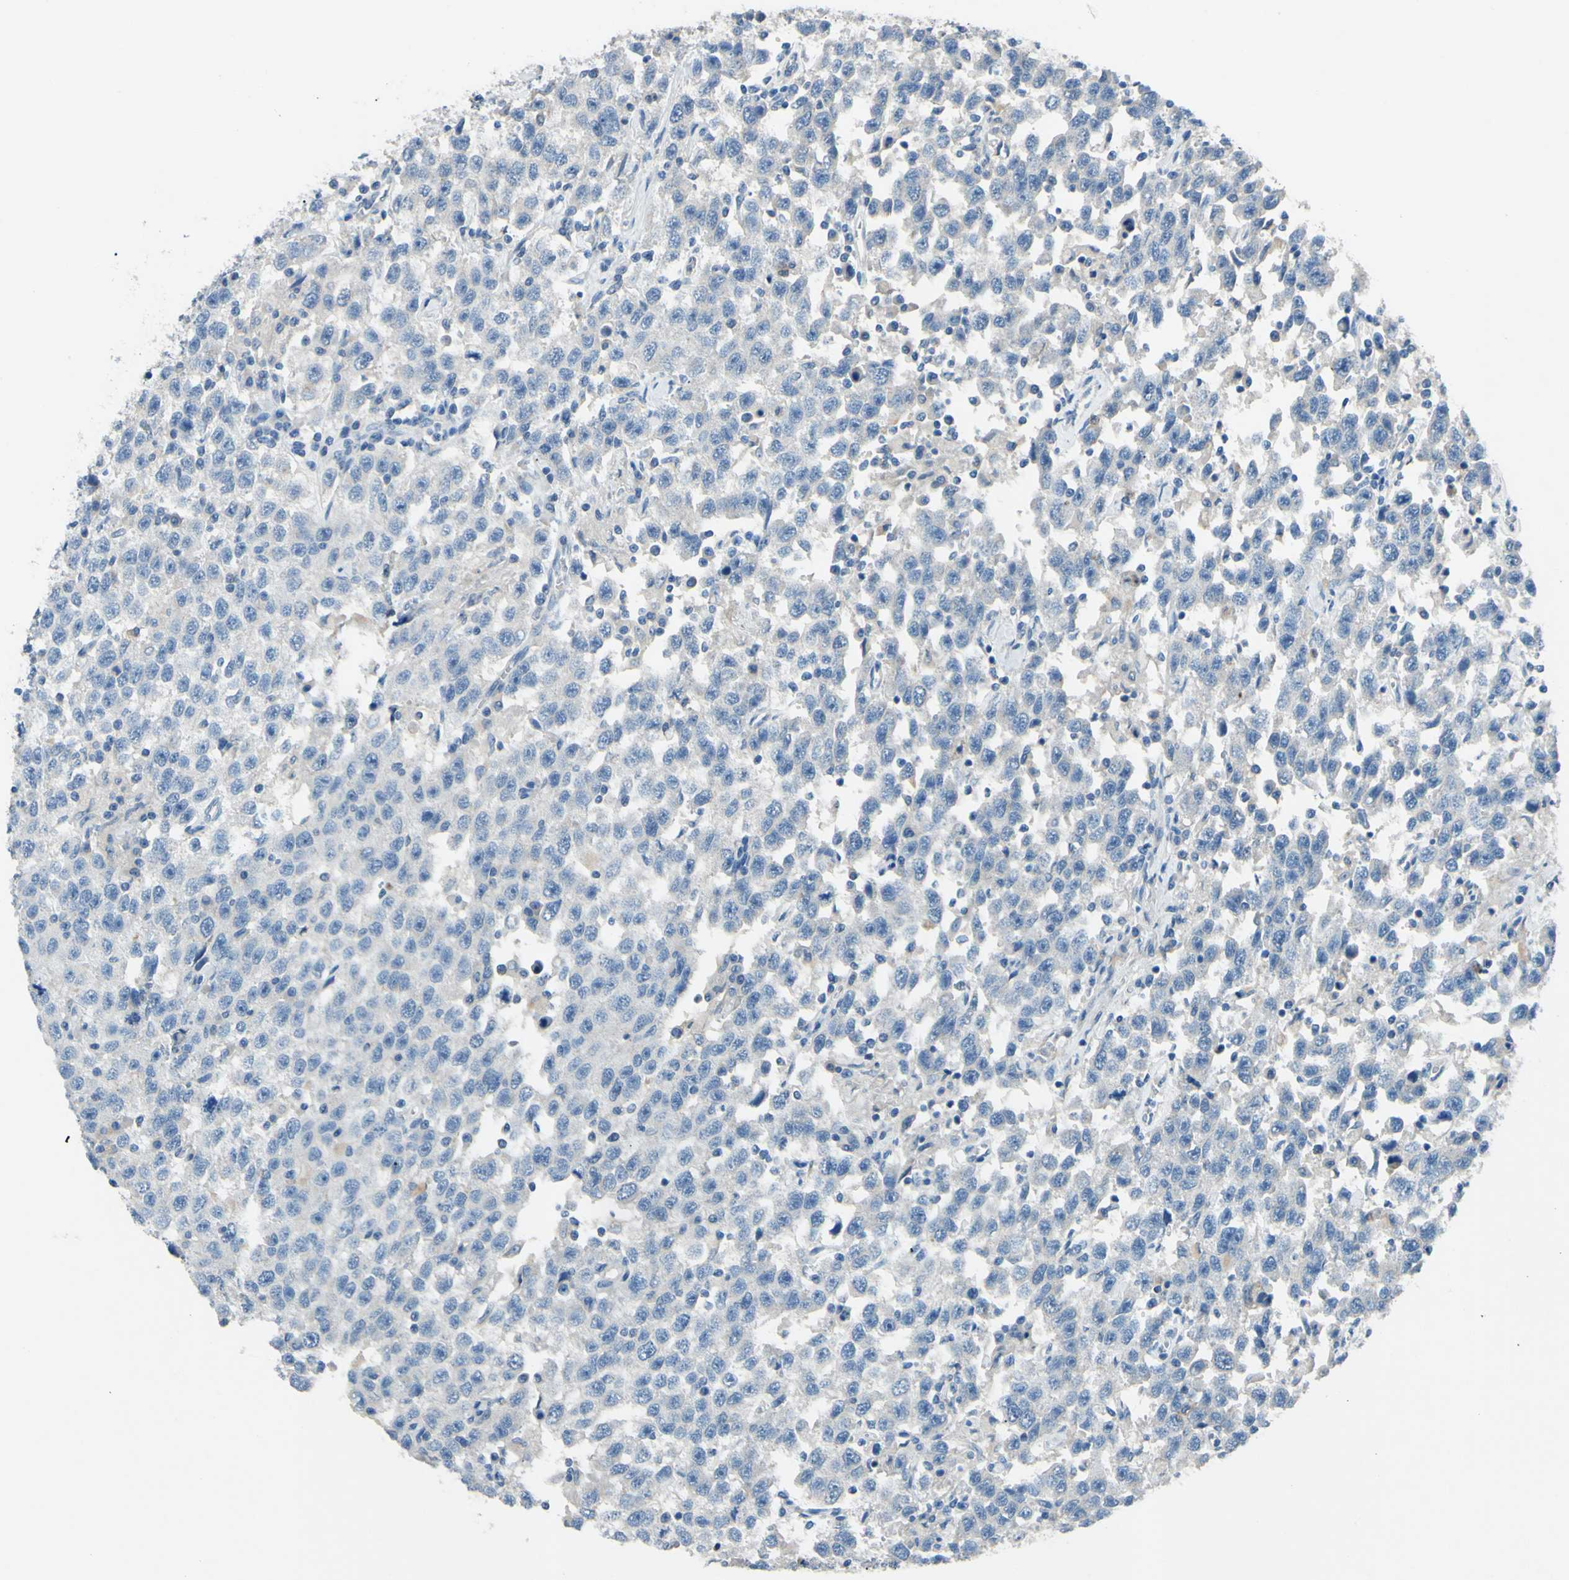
{"staining": {"intensity": "negative", "quantity": "none", "location": "none"}, "tissue": "testis cancer", "cell_type": "Tumor cells", "image_type": "cancer", "snomed": [{"axis": "morphology", "description": "Seminoma, NOS"}, {"axis": "topography", "description": "Testis"}], "caption": "Immunohistochemical staining of human testis cancer exhibits no significant expression in tumor cells.", "gene": "CDH10", "patient": {"sex": "male", "age": 41}}